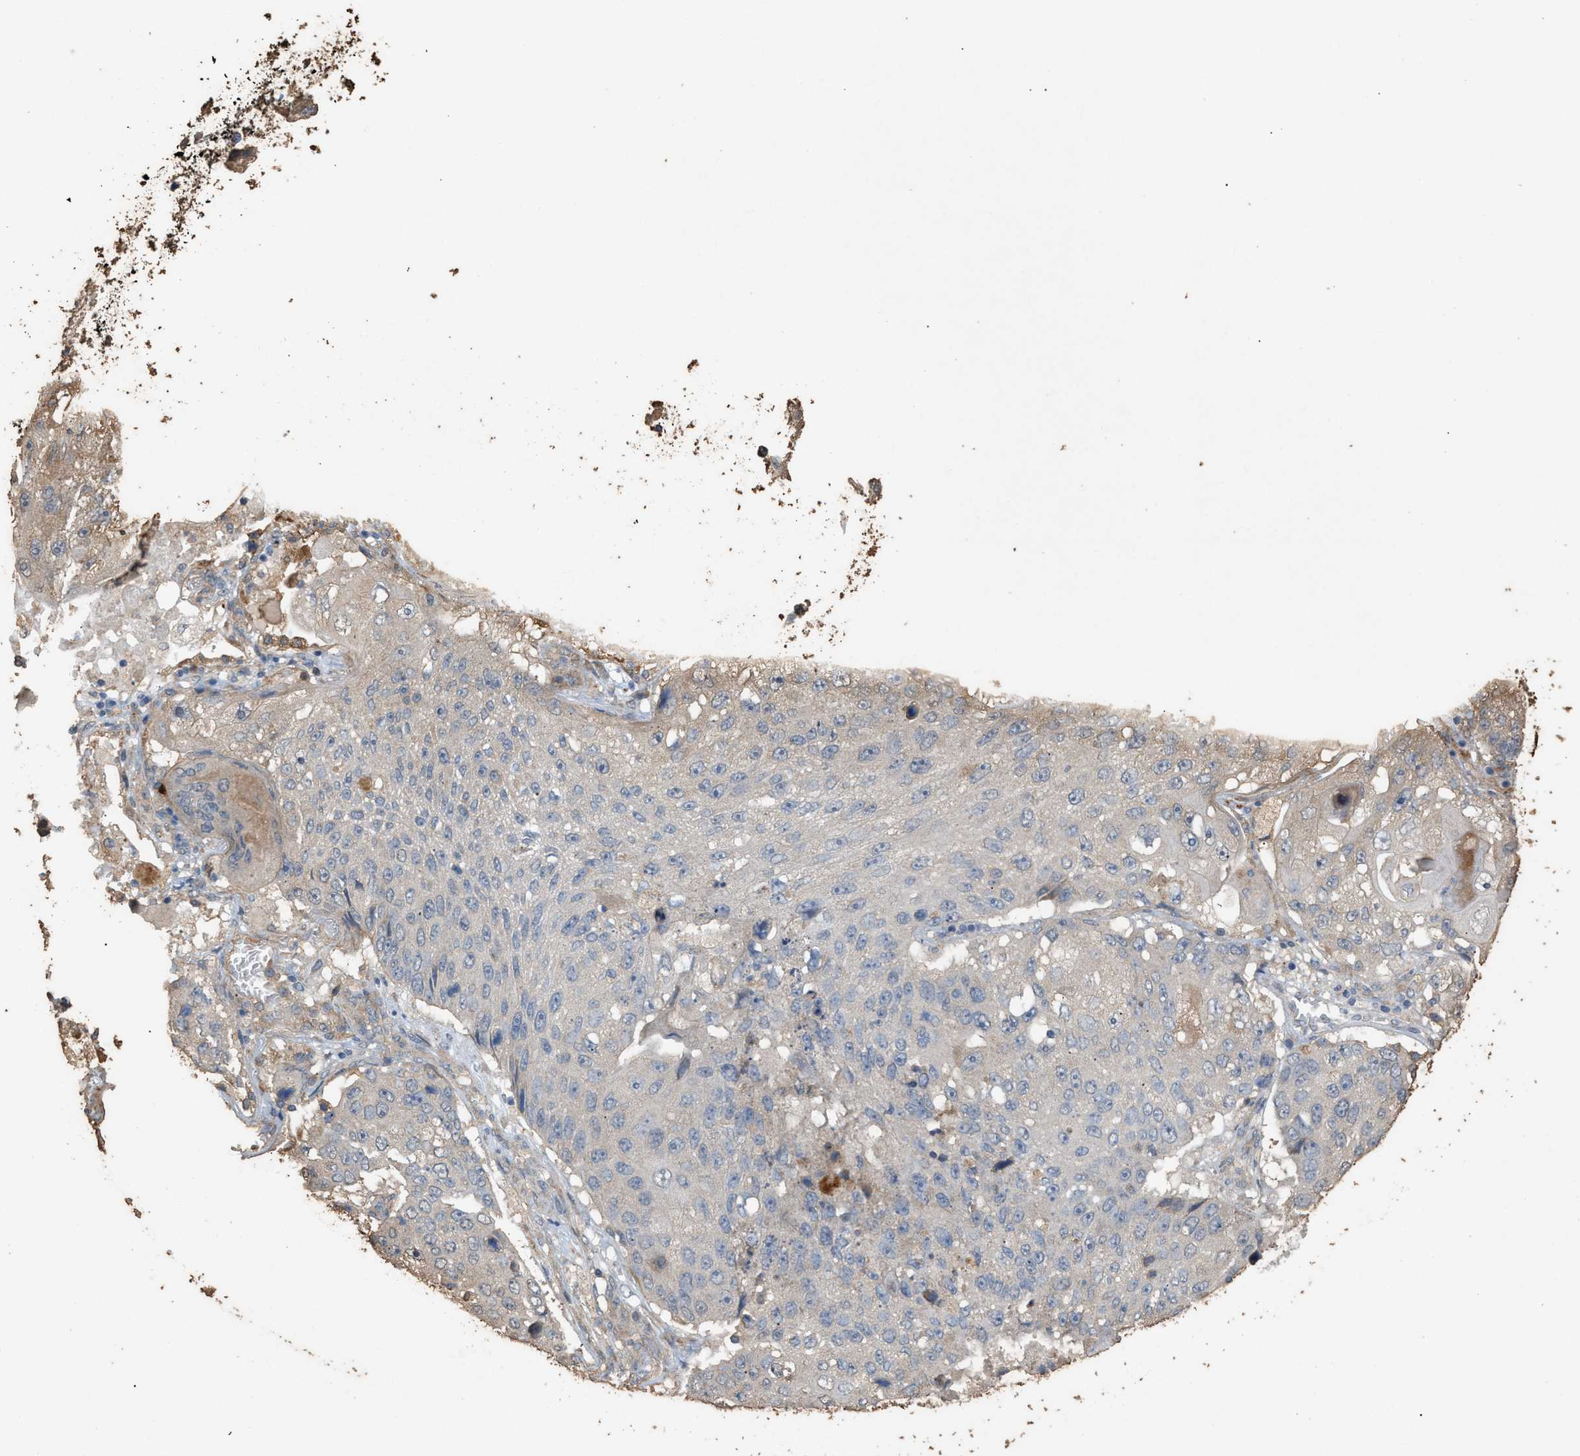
{"staining": {"intensity": "negative", "quantity": "none", "location": "none"}, "tissue": "lung cancer", "cell_type": "Tumor cells", "image_type": "cancer", "snomed": [{"axis": "morphology", "description": "Squamous cell carcinoma, NOS"}, {"axis": "topography", "description": "Lung"}], "caption": "Protein analysis of lung squamous cell carcinoma demonstrates no significant staining in tumor cells.", "gene": "DCAF7", "patient": {"sex": "male", "age": 61}}